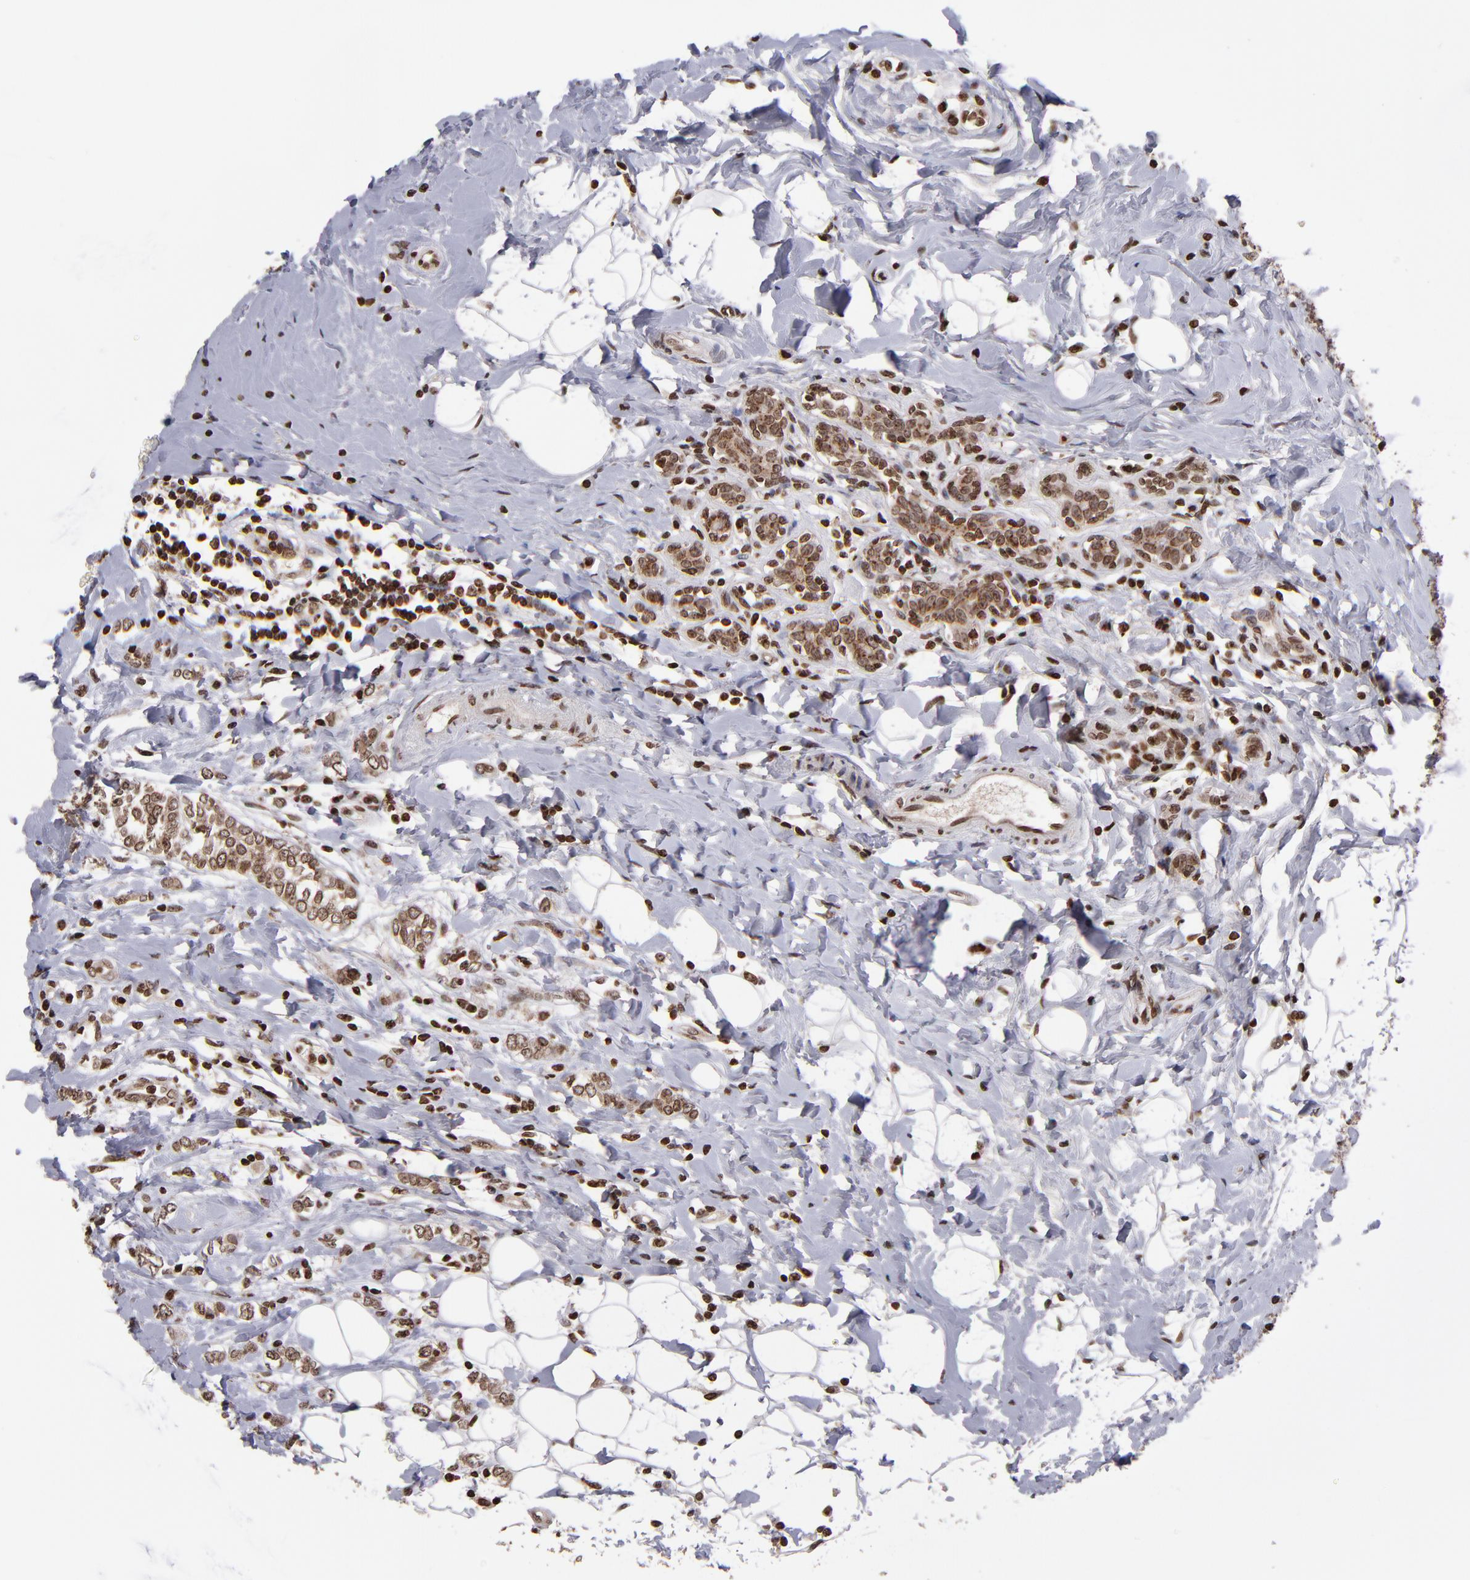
{"staining": {"intensity": "strong", "quantity": ">75%", "location": "cytoplasmic/membranous,nuclear"}, "tissue": "breast cancer", "cell_type": "Tumor cells", "image_type": "cancer", "snomed": [{"axis": "morphology", "description": "Normal tissue, NOS"}, {"axis": "morphology", "description": "Lobular carcinoma"}, {"axis": "topography", "description": "Breast"}], "caption": "Human breast cancer (lobular carcinoma) stained with a brown dye reveals strong cytoplasmic/membranous and nuclear positive positivity in approximately >75% of tumor cells.", "gene": "CSDC2", "patient": {"sex": "female", "age": 47}}